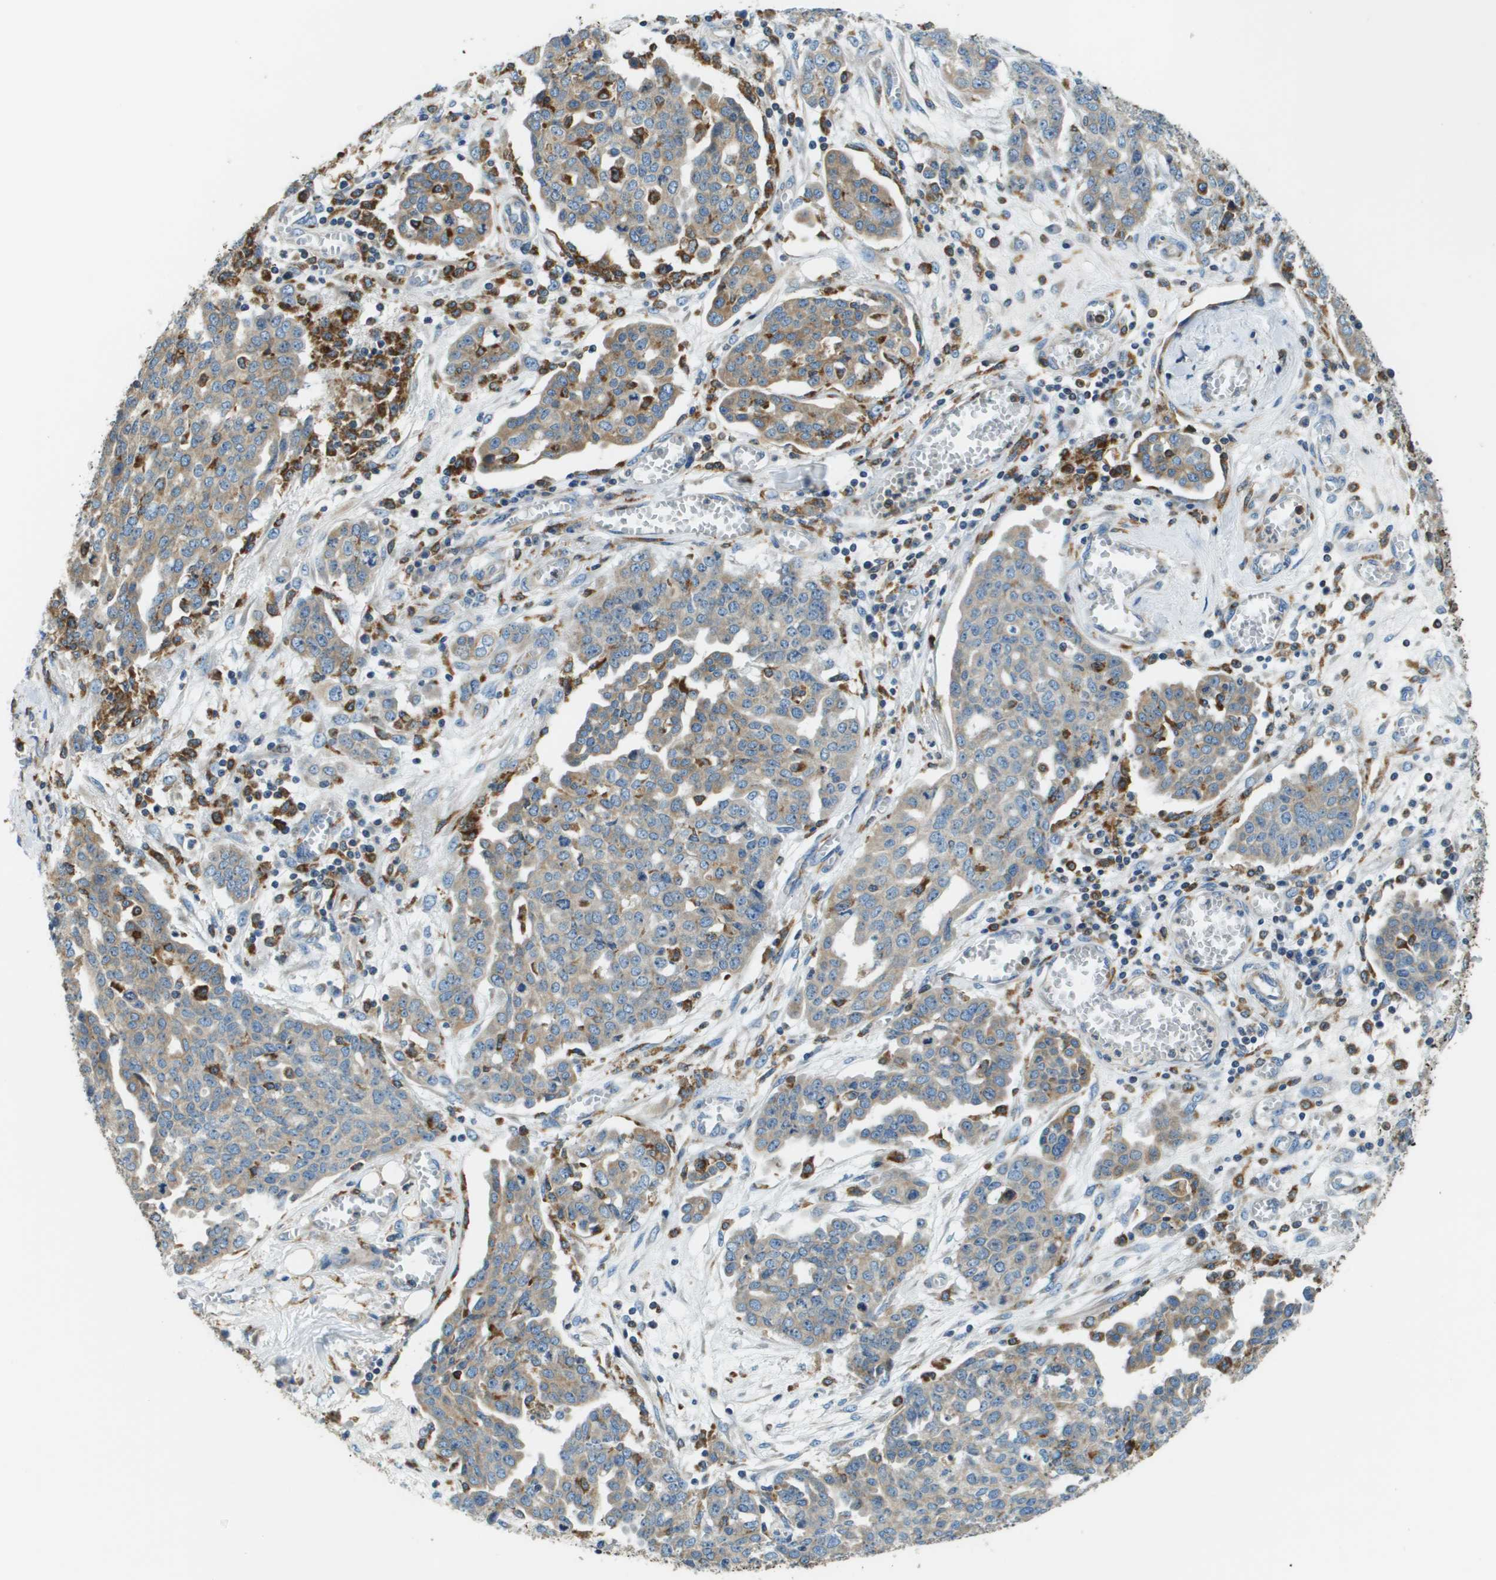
{"staining": {"intensity": "weak", "quantity": ">75%", "location": "cytoplasmic/membranous"}, "tissue": "ovarian cancer", "cell_type": "Tumor cells", "image_type": "cancer", "snomed": [{"axis": "morphology", "description": "Cystadenocarcinoma, serous, NOS"}, {"axis": "topography", "description": "Soft tissue"}, {"axis": "topography", "description": "Ovary"}], "caption": "The photomicrograph shows staining of ovarian cancer, revealing weak cytoplasmic/membranous protein staining (brown color) within tumor cells. The staining was performed using DAB (3,3'-diaminobenzidine), with brown indicating positive protein expression. Nuclei are stained blue with hematoxylin.", "gene": "CNPY3", "patient": {"sex": "female", "age": 57}}